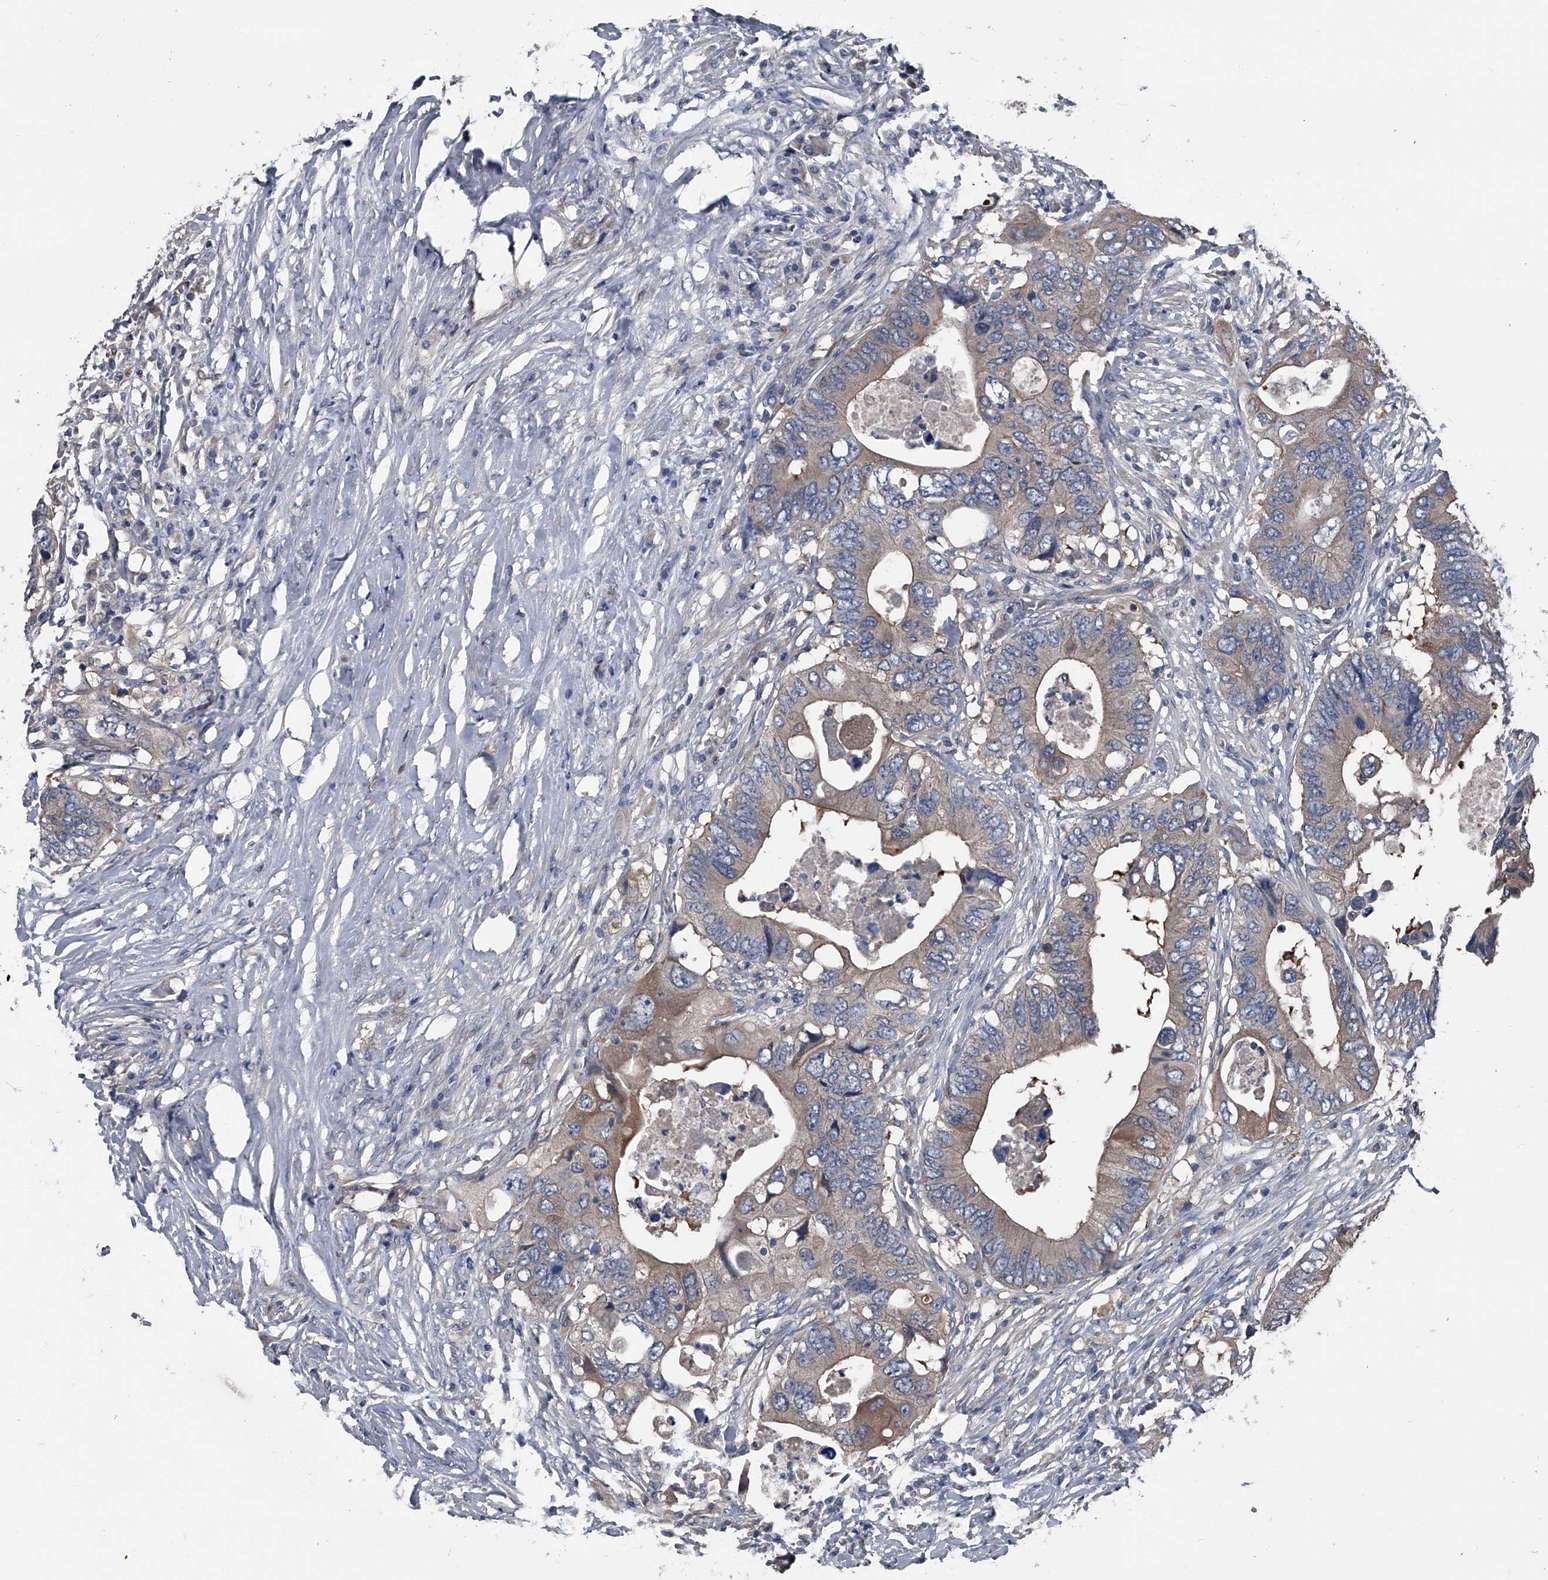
{"staining": {"intensity": "weak", "quantity": "25%-75%", "location": "cytoplasmic/membranous"}, "tissue": "colorectal cancer", "cell_type": "Tumor cells", "image_type": "cancer", "snomed": [{"axis": "morphology", "description": "Adenocarcinoma, NOS"}, {"axis": "topography", "description": "Colon"}], "caption": "Immunohistochemical staining of human adenocarcinoma (colorectal) displays low levels of weak cytoplasmic/membranous staining in about 25%-75% of tumor cells. (DAB (3,3'-diaminobenzidine) IHC, brown staining for protein, blue staining for nuclei).", "gene": "KIF13A", "patient": {"sex": "male", "age": 71}}